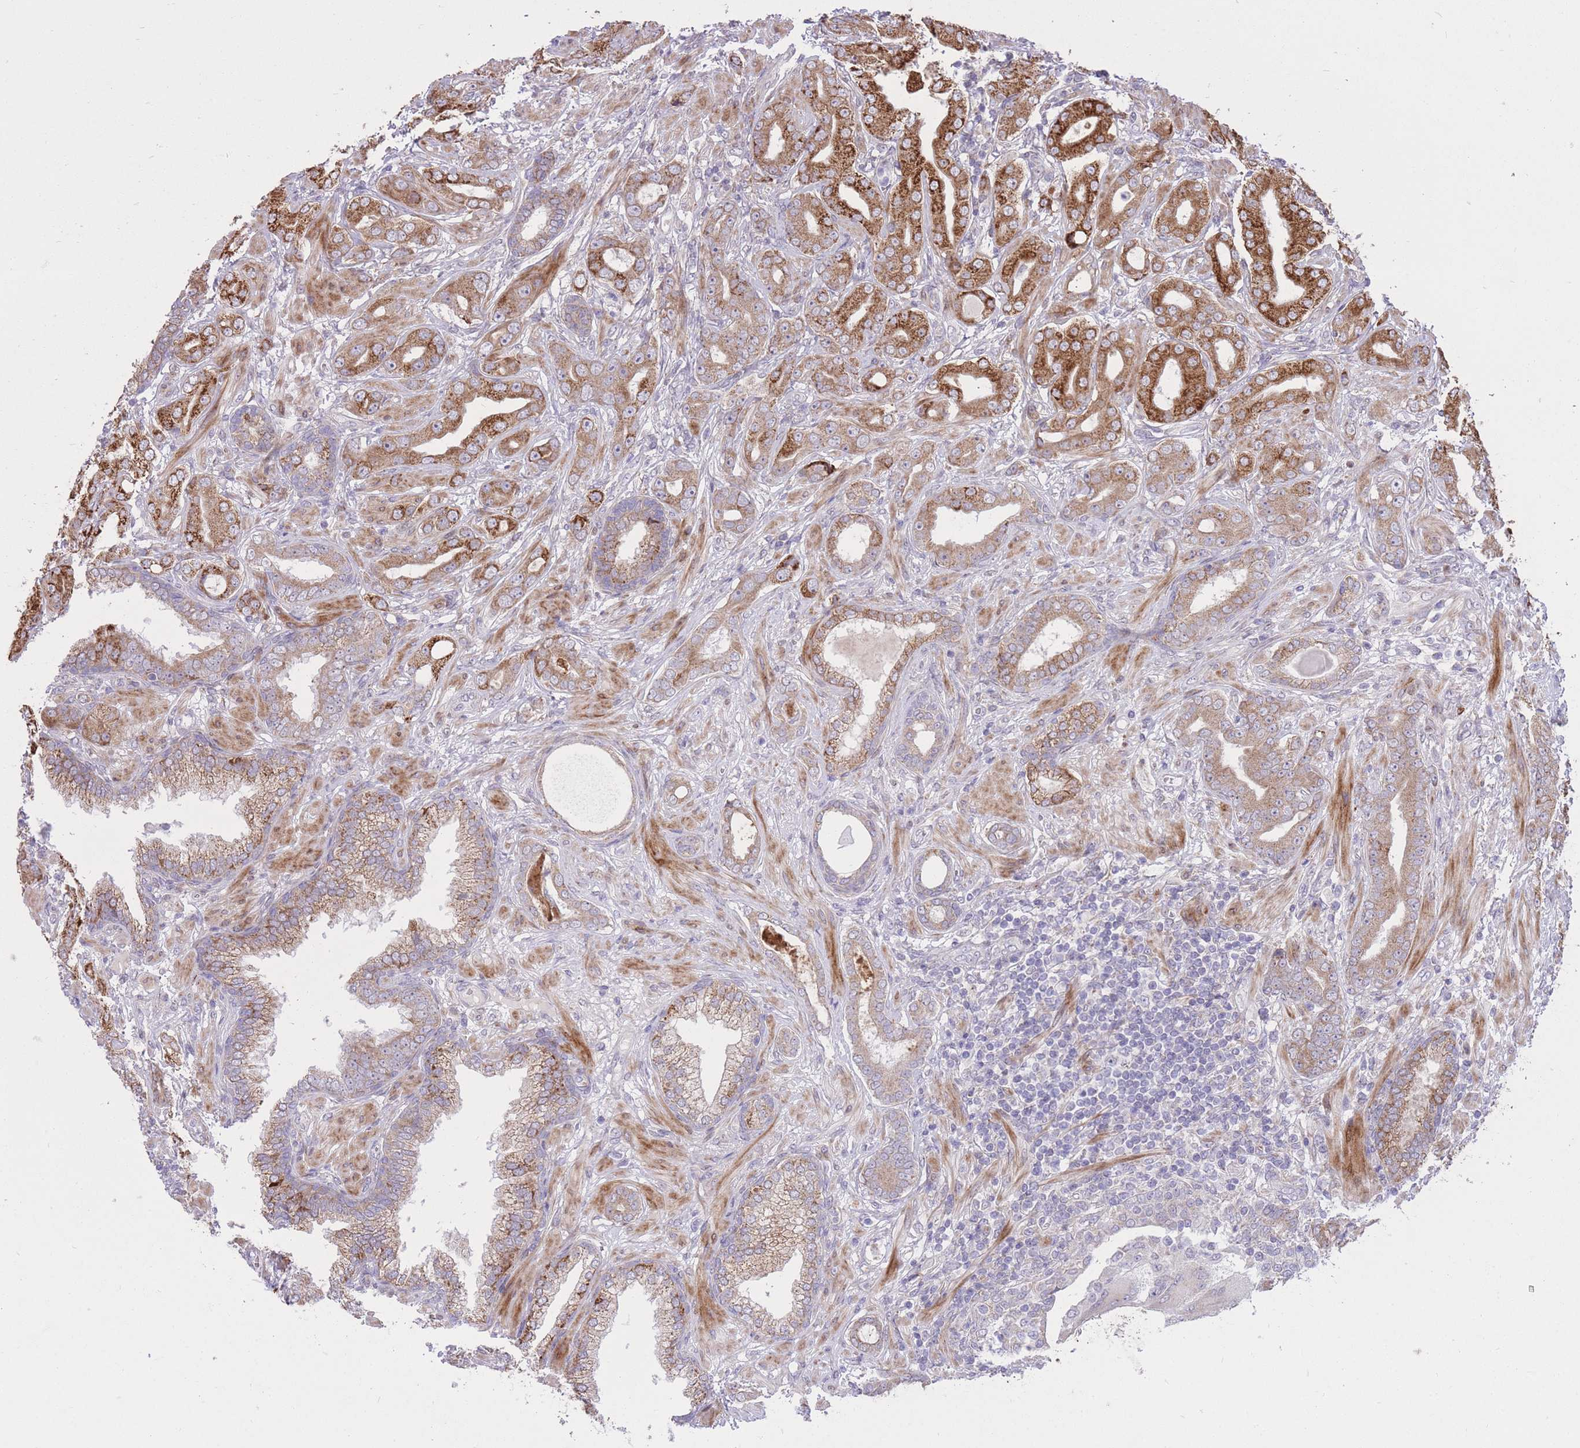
{"staining": {"intensity": "strong", "quantity": "25%-75%", "location": "cytoplasmic/membranous"}, "tissue": "prostate cancer", "cell_type": "Tumor cells", "image_type": "cancer", "snomed": [{"axis": "morphology", "description": "Adenocarcinoma, Low grade"}, {"axis": "topography", "description": "Prostate"}], "caption": "Human prostate cancer stained for a protein (brown) reveals strong cytoplasmic/membranous positive positivity in about 25%-75% of tumor cells.", "gene": "SLC4A4", "patient": {"sex": "male", "age": 57}}